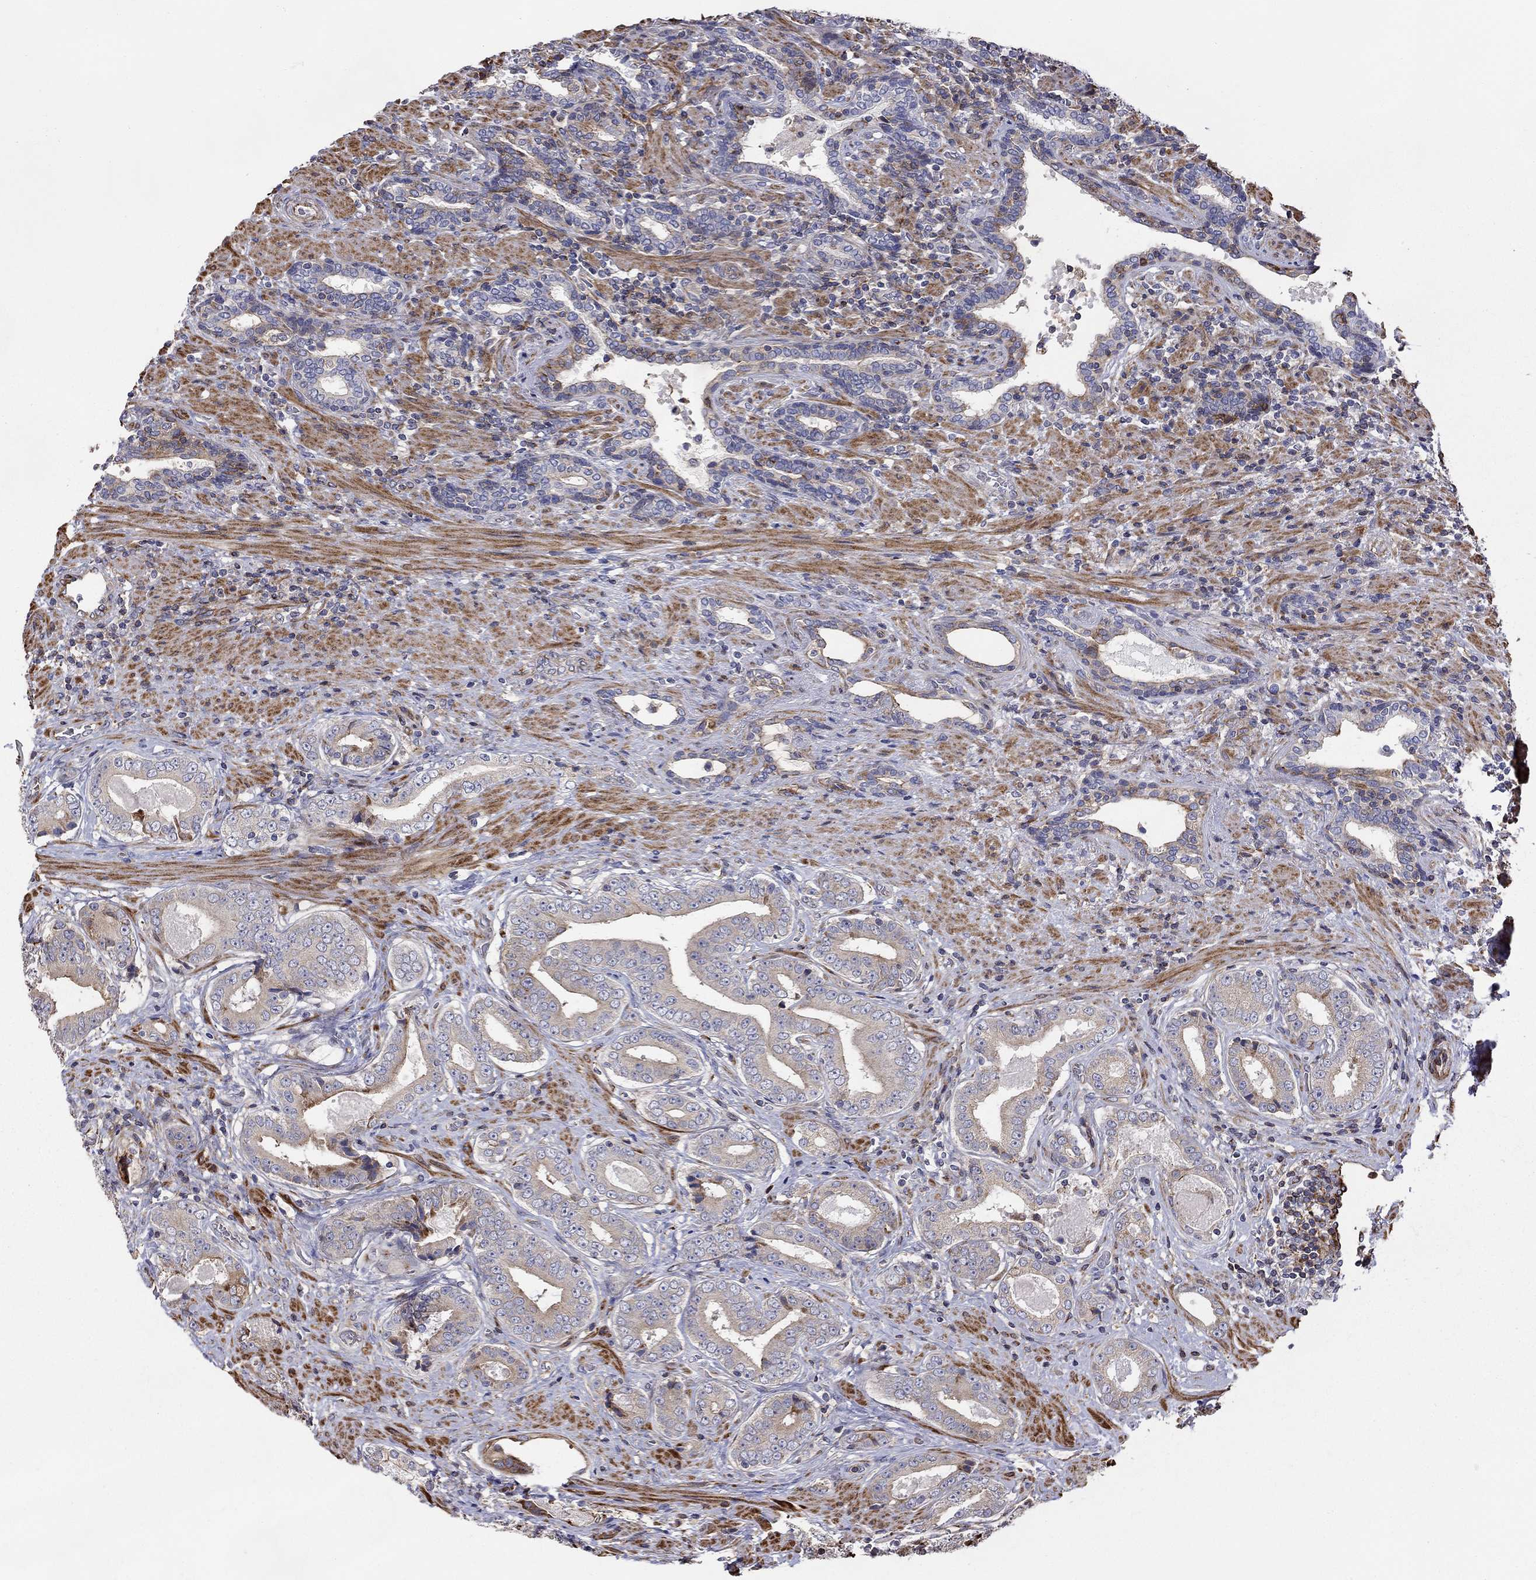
{"staining": {"intensity": "weak", "quantity": "25%-75%", "location": "cytoplasmic/membranous"}, "tissue": "prostate cancer", "cell_type": "Tumor cells", "image_type": "cancer", "snomed": [{"axis": "morphology", "description": "Adenocarcinoma, Low grade"}, {"axis": "topography", "description": "Prostate and seminal vesicle, NOS"}], "caption": "Immunohistochemistry (IHC) image of neoplastic tissue: human prostate cancer stained using immunohistochemistry (IHC) shows low levels of weak protein expression localized specifically in the cytoplasmic/membranous of tumor cells, appearing as a cytoplasmic/membranous brown color.", "gene": "NPHP1", "patient": {"sex": "male", "age": 61}}